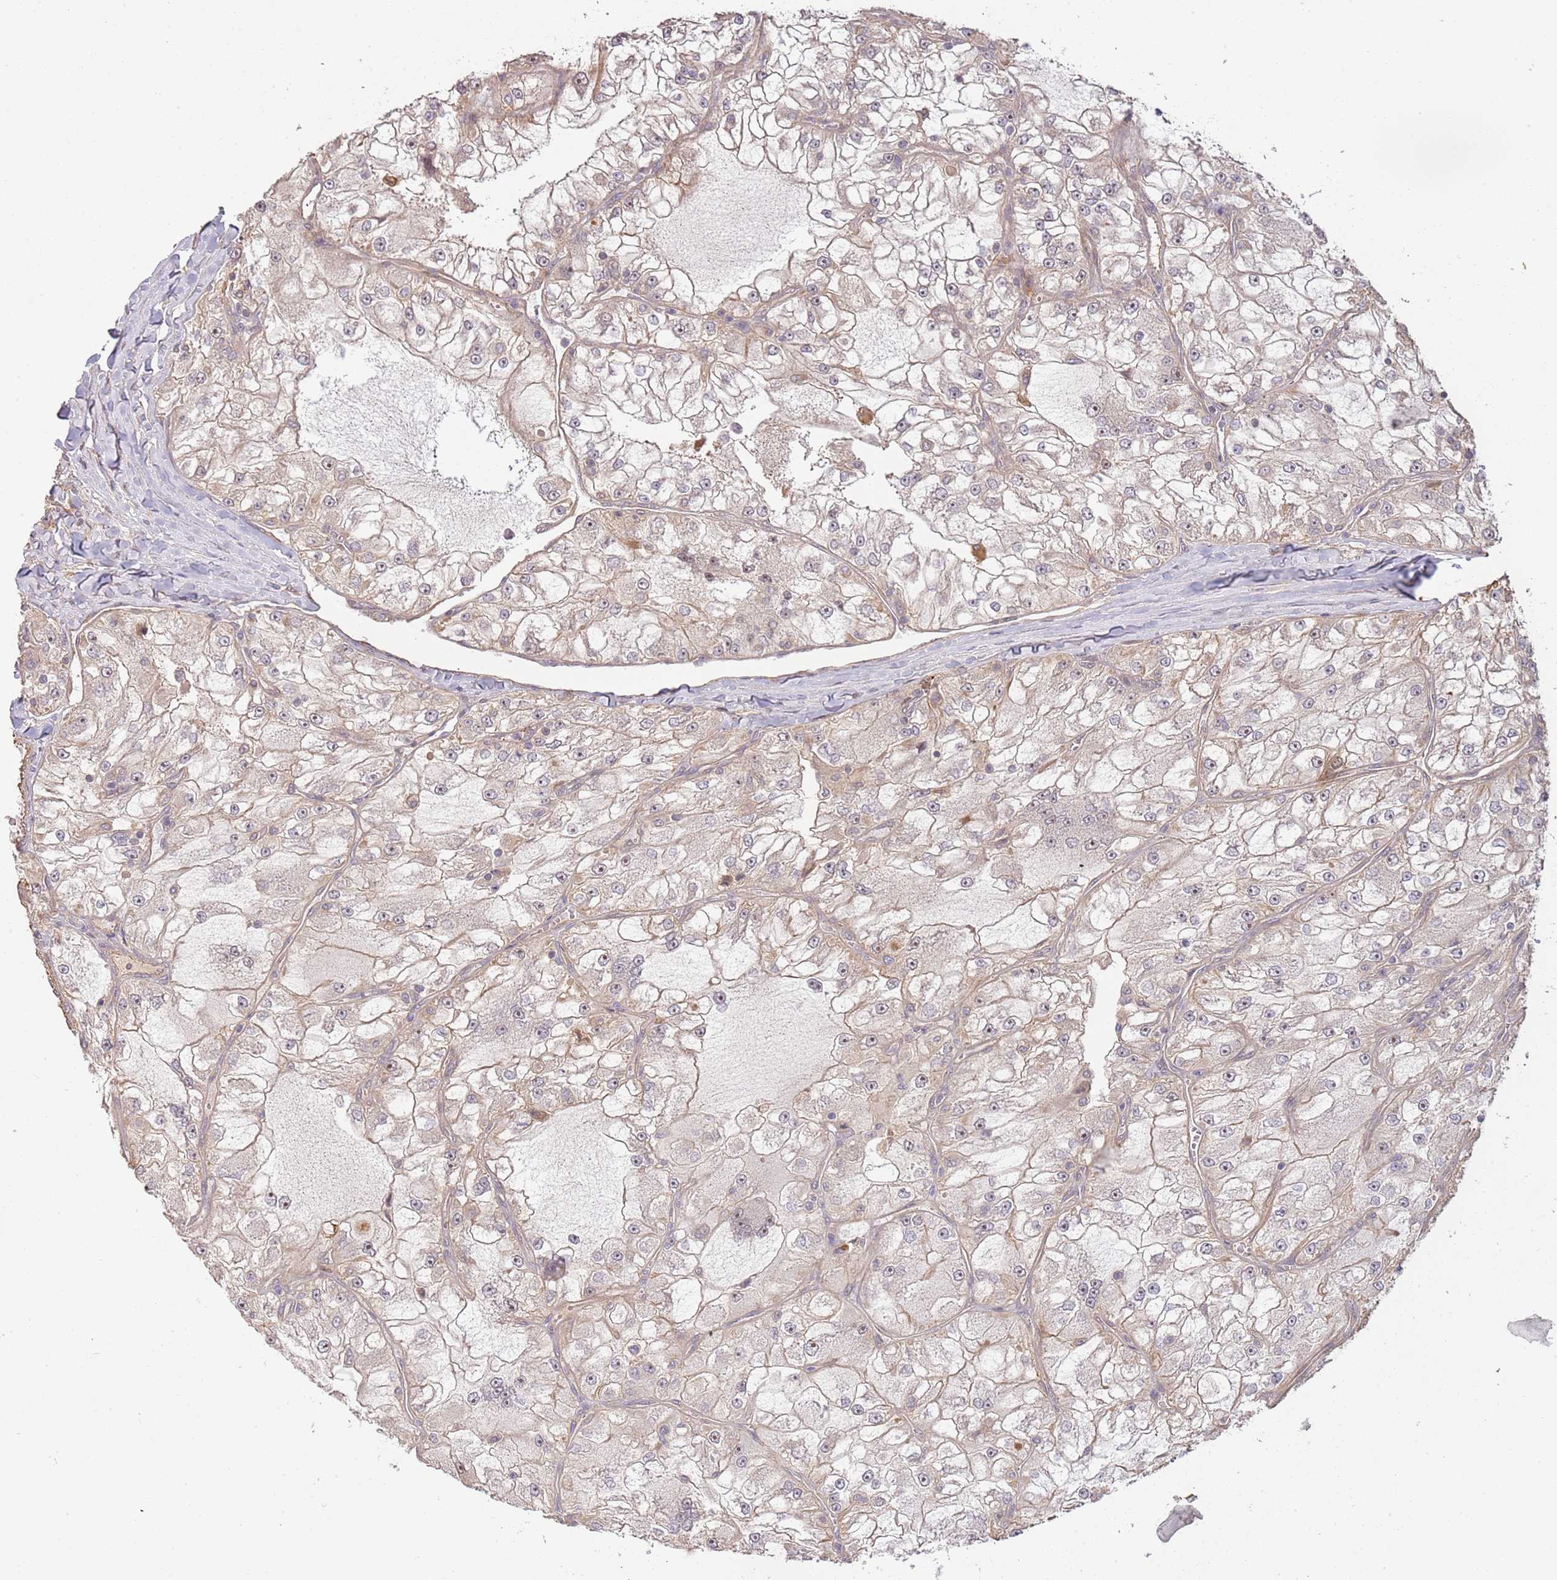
{"staining": {"intensity": "weak", "quantity": "25%-75%", "location": "cytoplasmic/membranous,nuclear"}, "tissue": "renal cancer", "cell_type": "Tumor cells", "image_type": "cancer", "snomed": [{"axis": "morphology", "description": "Adenocarcinoma, NOS"}, {"axis": "topography", "description": "Kidney"}], "caption": "This is a histology image of IHC staining of adenocarcinoma (renal), which shows weak staining in the cytoplasmic/membranous and nuclear of tumor cells.", "gene": "SURF2", "patient": {"sex": "female", "age": 72}}